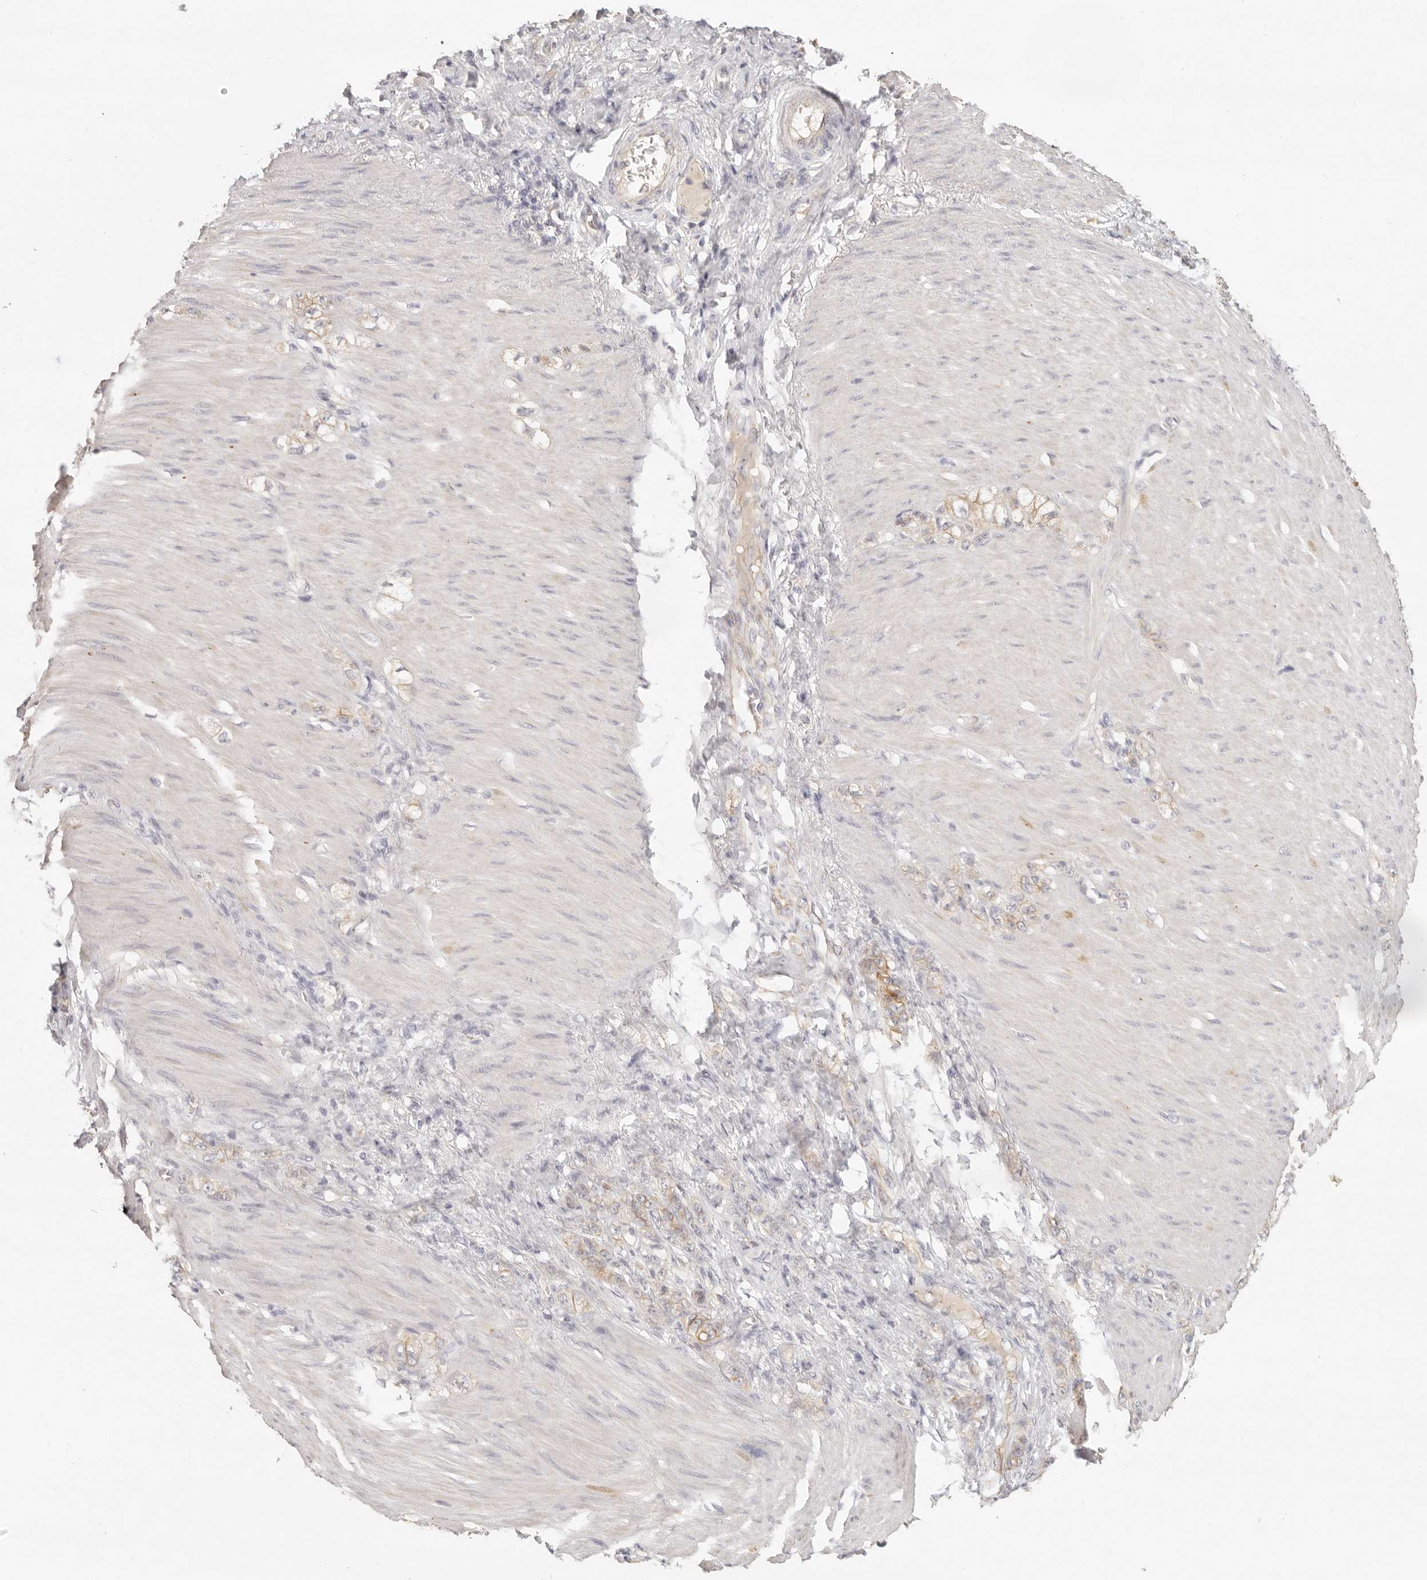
{"staining": {"intensity": "weak", "quantity": "25%-75%", "location": "cytoplasmic/membranous"}, "tissue": "stomach cancer", "cell_type": "Tumor cells", "image_type": "cancer", "snomed": [{"axis": "morphology", "description": "Normal tissue, NOS"}, {"axis": "morphology", "description": "Adenocarcinoma, NOS"}, {"axis": "topography", "description": "Stomach"}], "caption": "Adenocarcinoma (stomach) stained with a protein marker reveals weak staining in tumor cells.", "gene": "ANXA9", "patient": {"sex": "male", "age": 82}}